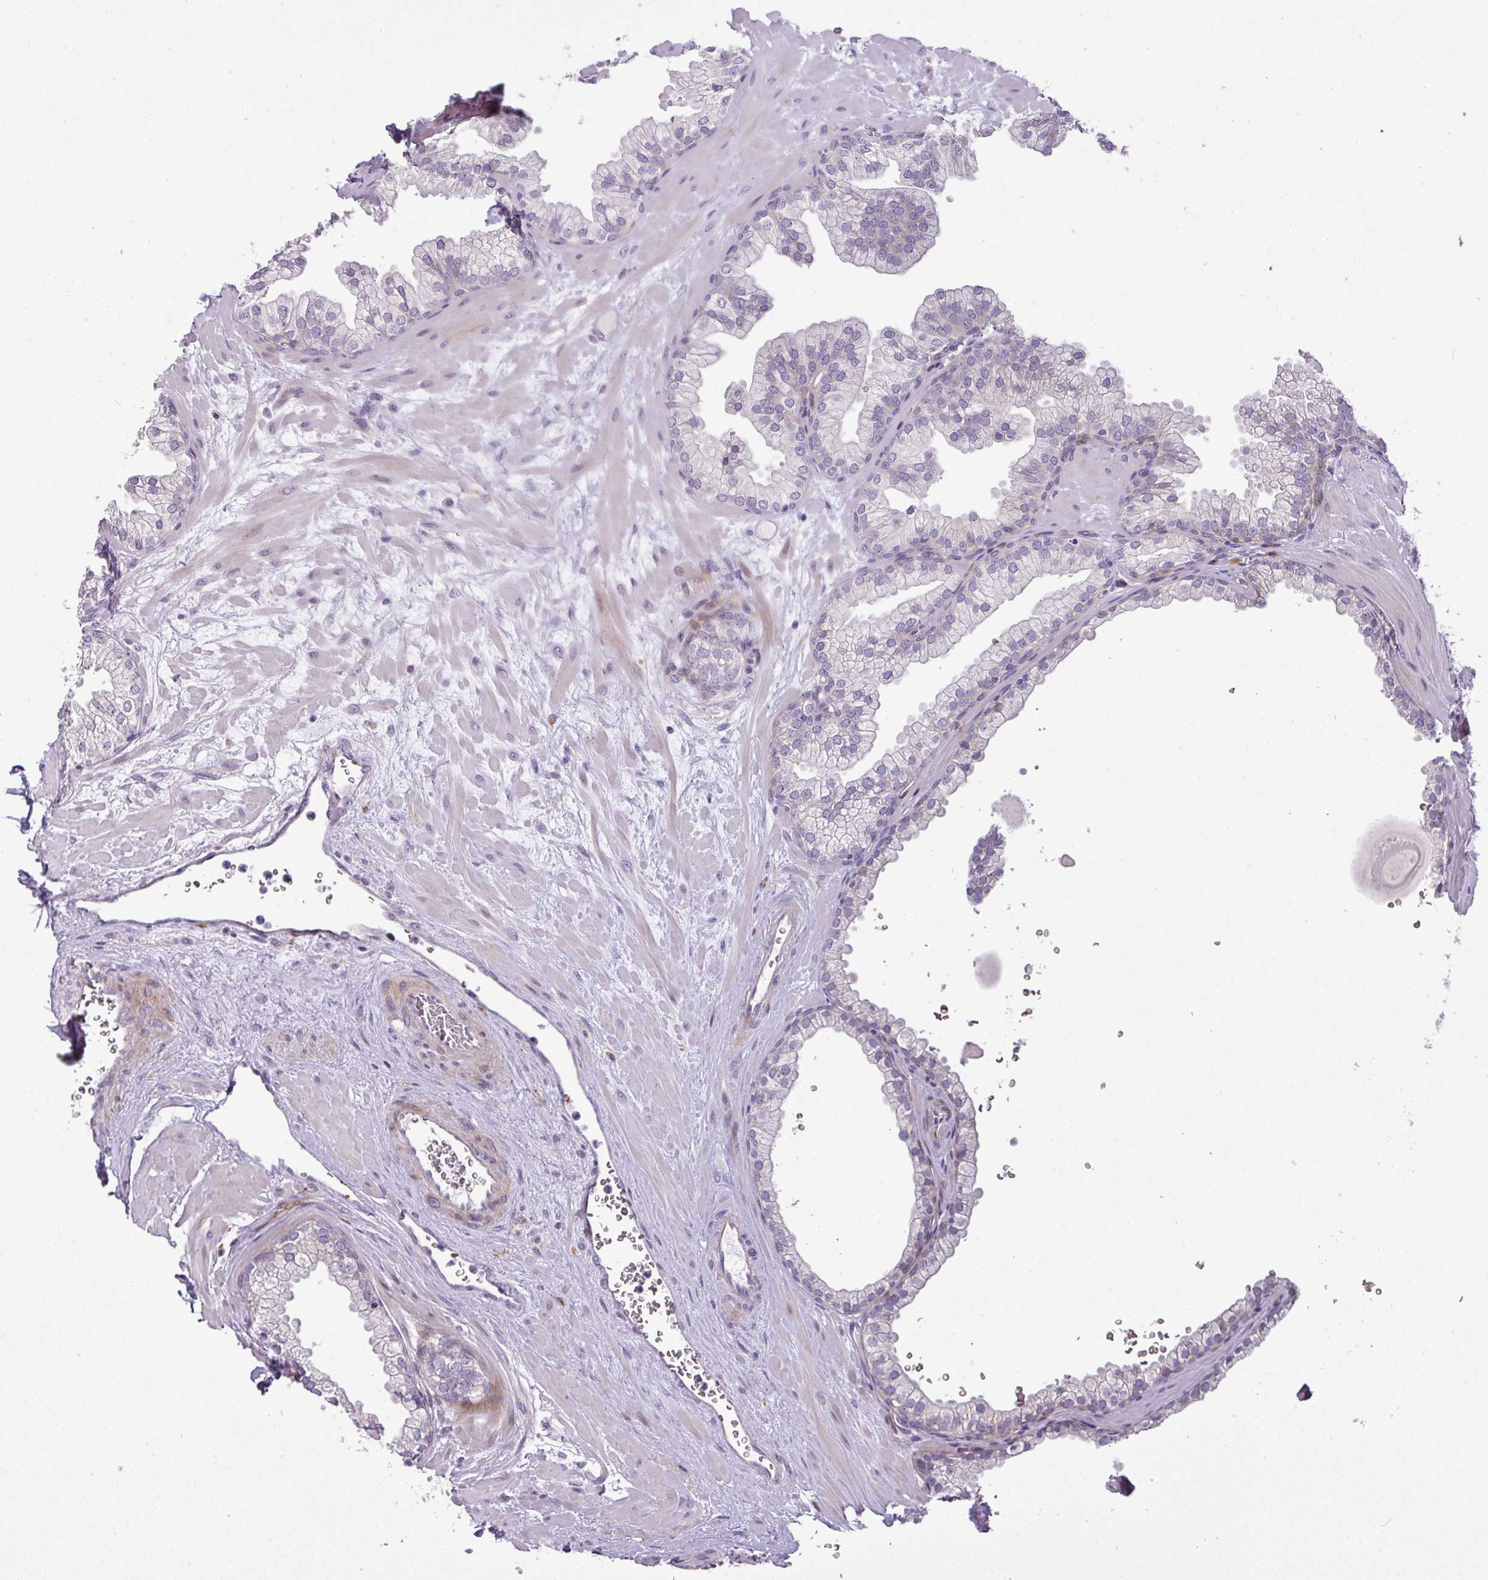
{"staining": {"intensity": "negative", "quantity": "none", "location": "none"}, "tissue": "prostate", "cell_type": "Glandular cells", "image_type": "normal", "snomed": [{"axis": "morphology", "description": "Normal tissue, NOS"}, {"axis": "topography", "description": "Prostate"}, {"axis": "topography", "description": "Peripheral nerve tissue"}], "caption": "Micrograph shows no significant protein positivity in glandular cells of unremarkable prostate. (Stains: DAB immunohistochemistry with hematoxylin counter stain, Microscopy: brightfield microscopy at high magnification).", "gene": "ATP6V1F", "patient": {"sex": "male", "age": 61}}